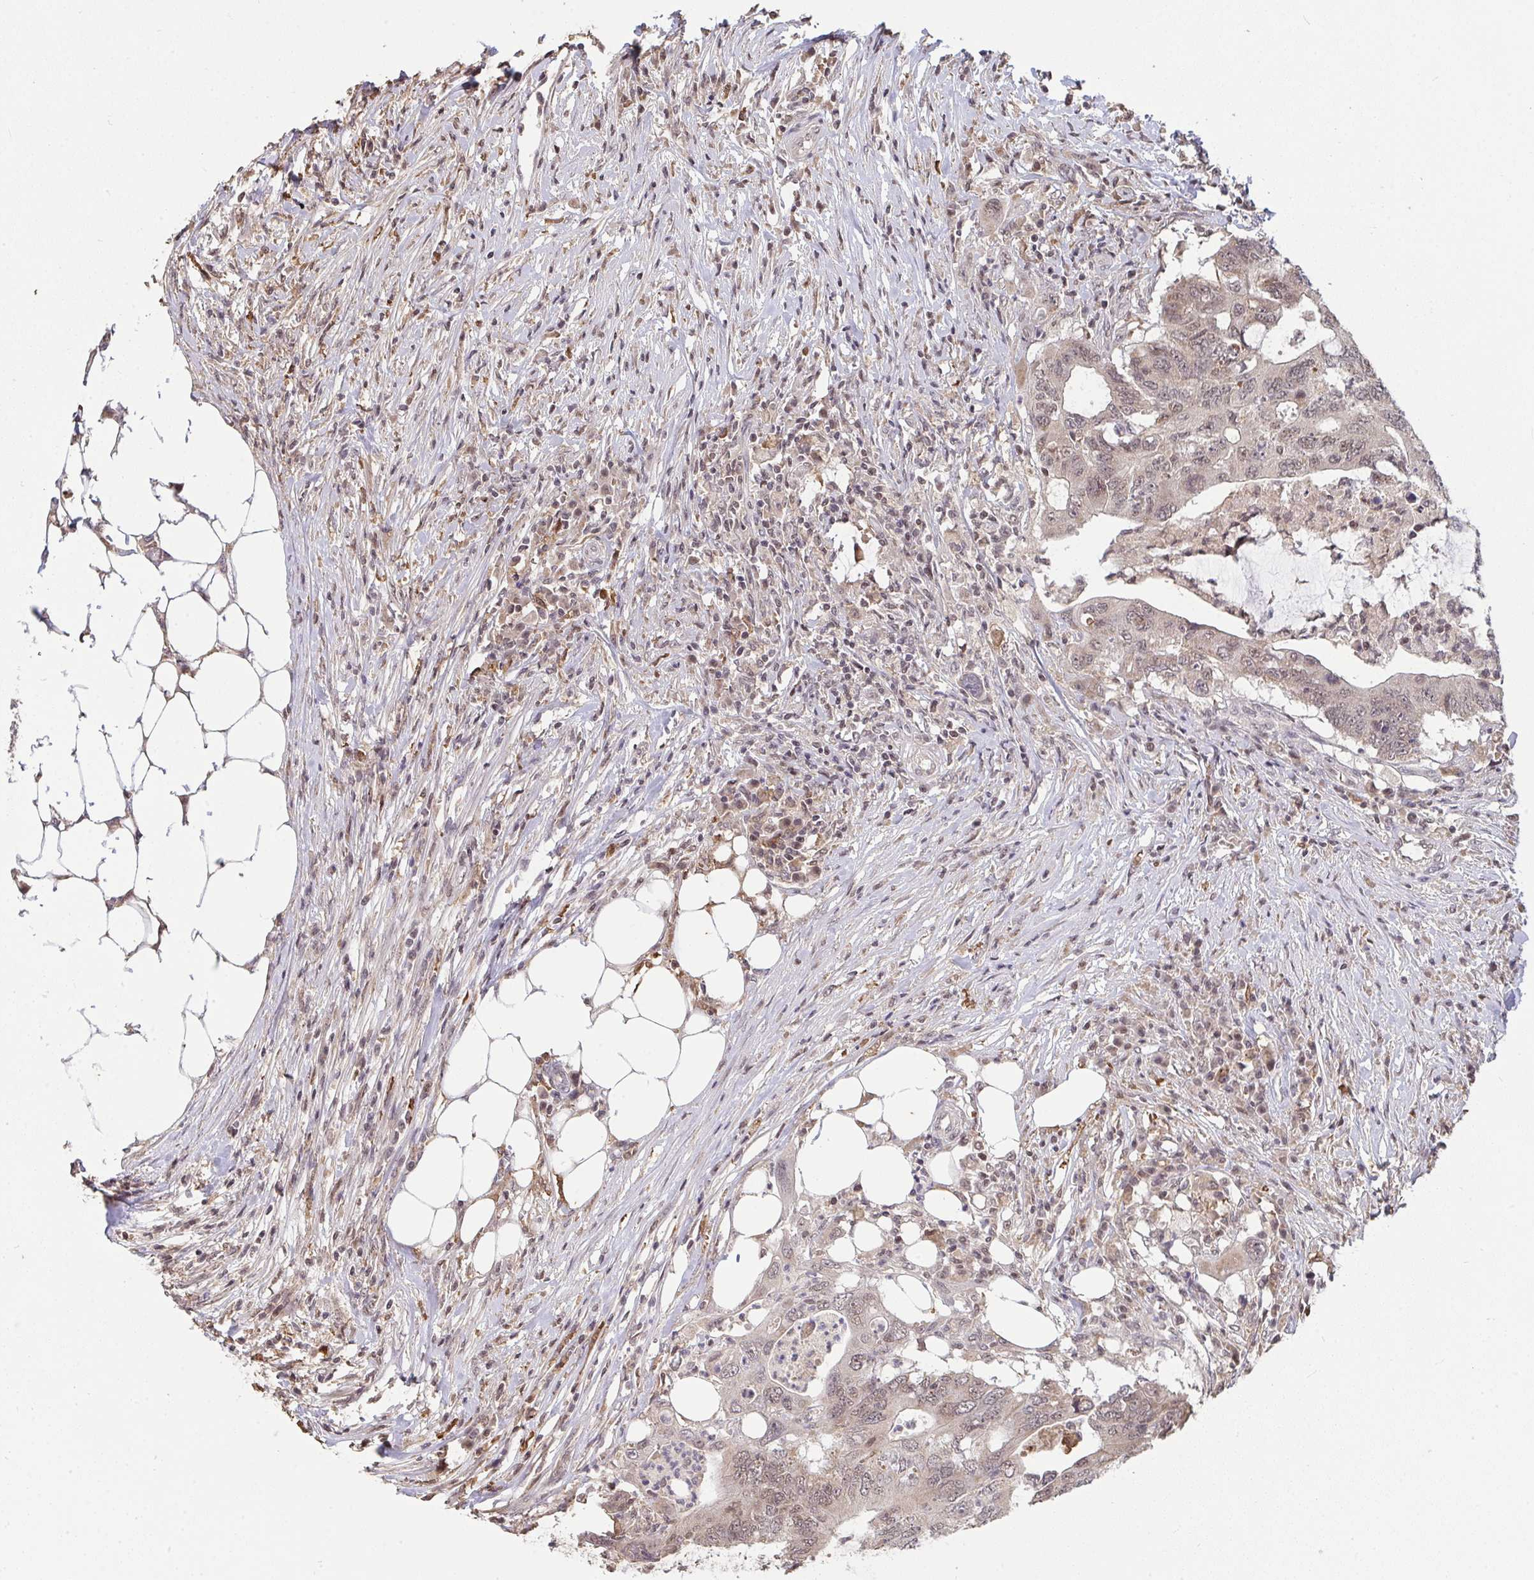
{"staining": {"intensity": "weak", "quantity": ">75%", "location": "cytoplasmic/membranous,nuclear"}, "tissue": "colorectal cancer", "cell_type": "Tumor cells", "image_type": "cancer", "snomed": [{"axis": "morphology", "description": "Adenocarcinoma, NOS"}, {"axis": "topography", "description": "Colon"}], "caption": "A low amount of weak cytoplasmic/membranous and nuclear staining is present in about >75% of tumor cells in colorectal cancer tissue.", "gene": "SAP30", "patient": {"sex": "male", "age": 71}}